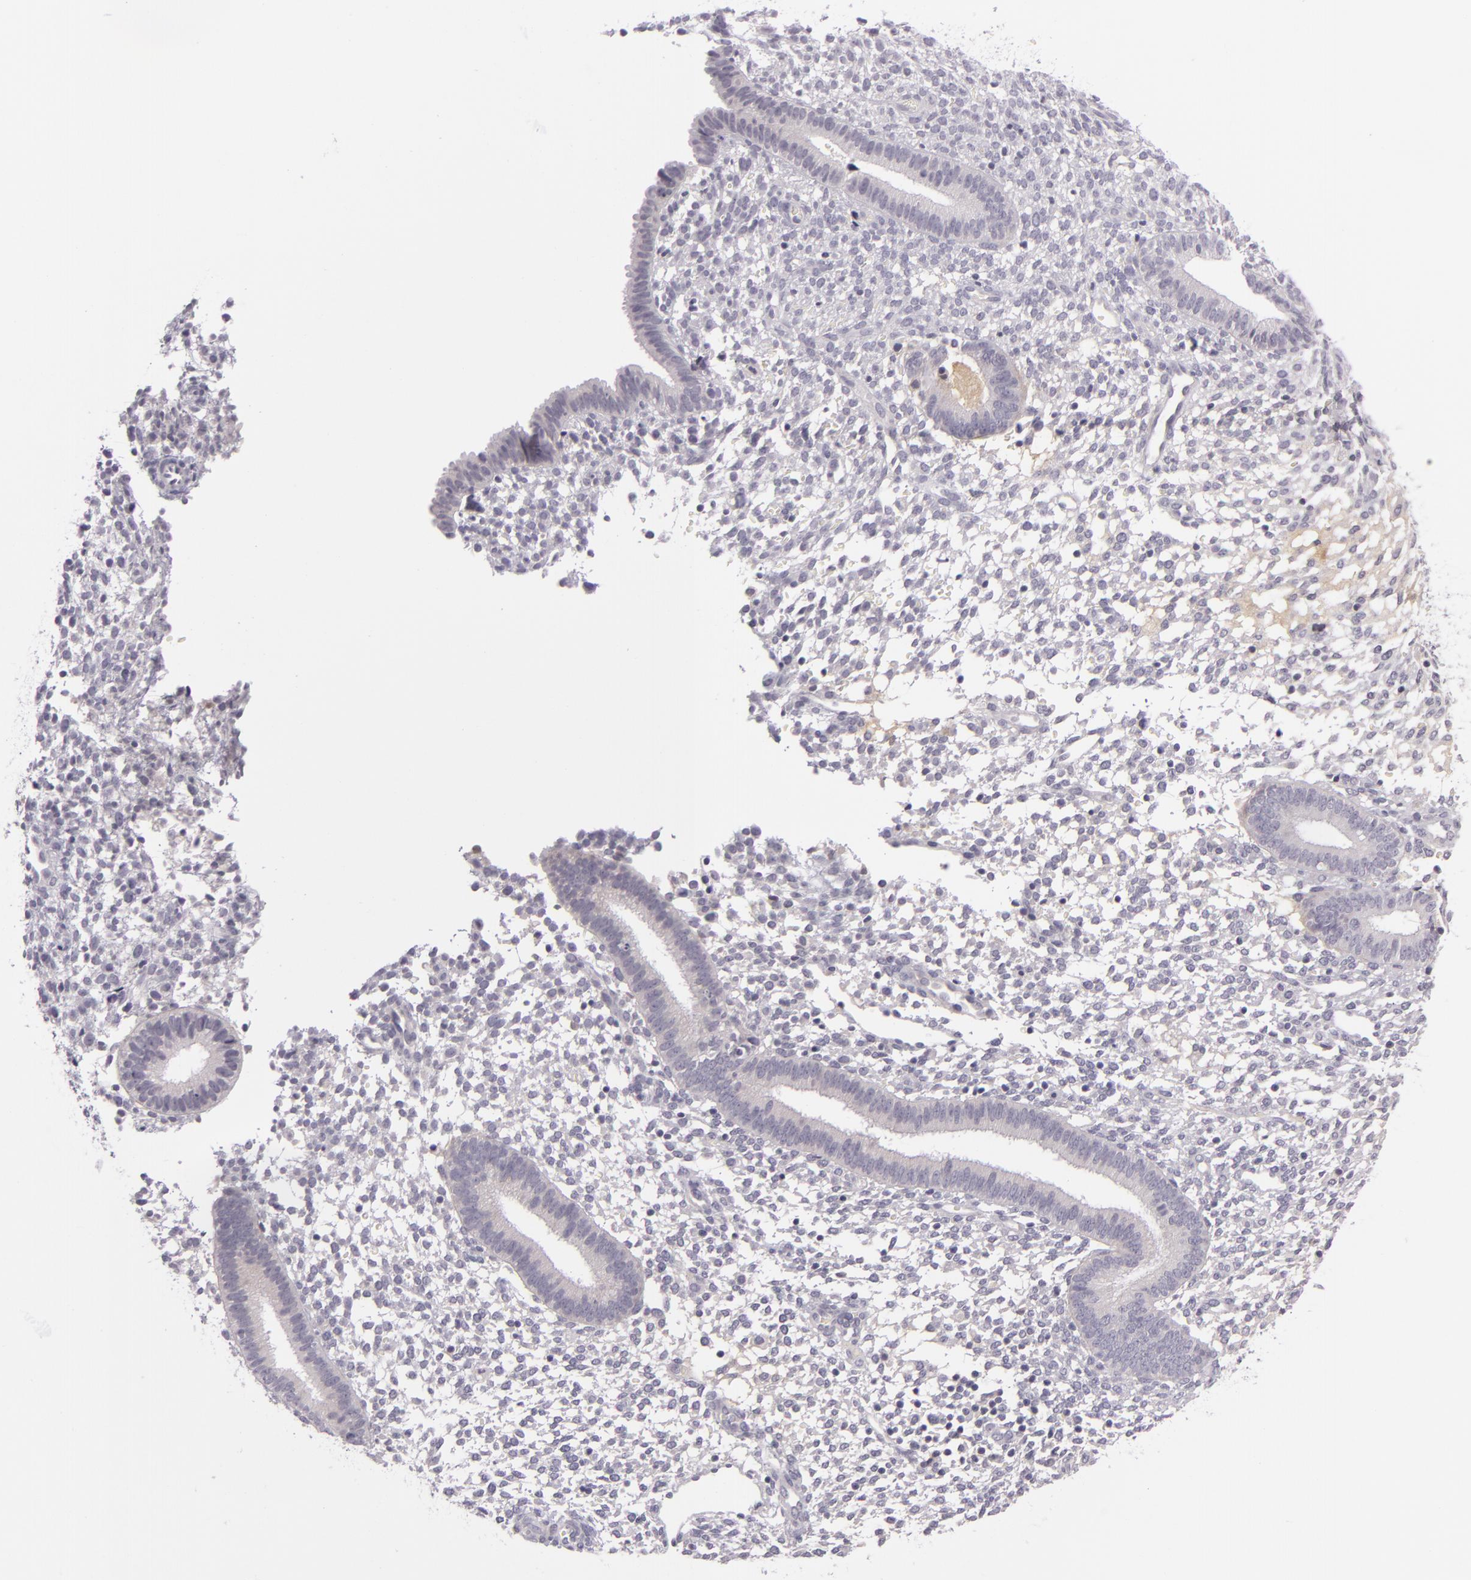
{"staining": {"intensity": "negative", "quantity": "none", "location": "none"}, "tissue": "endometrium", "cell_type": "Cells in endometrial stroma", "image_type": "normal", "snomed": [{"axis": "morphology", "description": "Normal tissue, NOS"}, {"axis": "topography", "description": "Endometrium"}], "caption": "This is an immunohistochemistry micrograph of benign endometrium. There is no expression in cells in endometrial stroma.", "gene": "DAG1", "patient": {"sex": "female", "age": 35}}